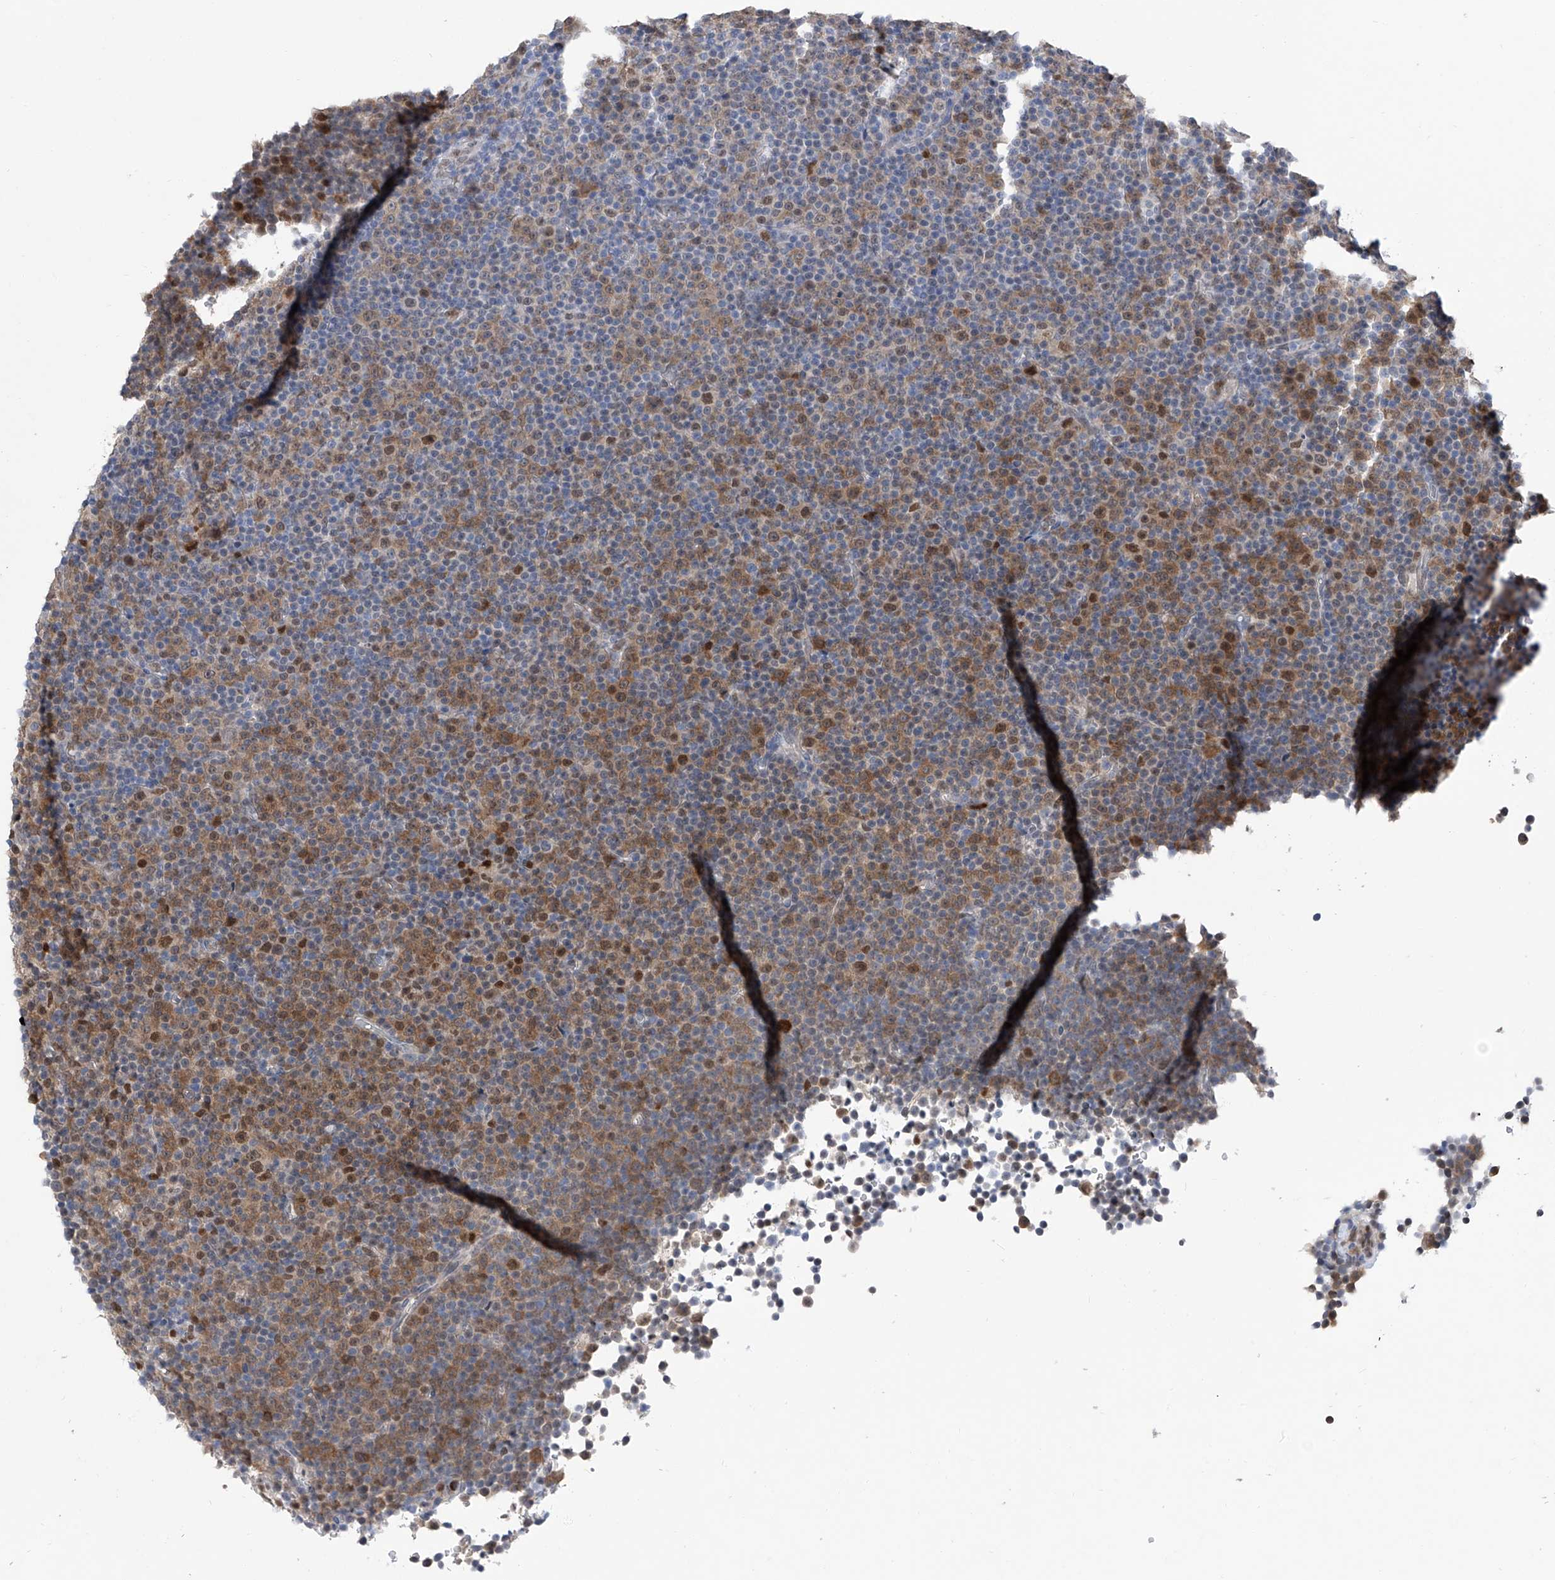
{"staining": {"intensity": "moderate", "quantity": "25%-75%", "location": "cytoplasmic/membranous,nuclear"}, "tissue": "lymphoma", "cell_type": "Tumor cells", "image_type": "cancer", "snomed": [{"axis": "morphology", "description": "Malignant lymphoma, non-Hodgkin's type, Low grade"}, {"axis": "topography", "description": "Lymph node"}], "caption": "Tumor cells display medium levels of moderate cytoplasmic/membranous and nuclear staining in about 25%-75% of cells in lymphoma.", "gene": "PHF20", "patient": {"sex": "female", "age": 67}}